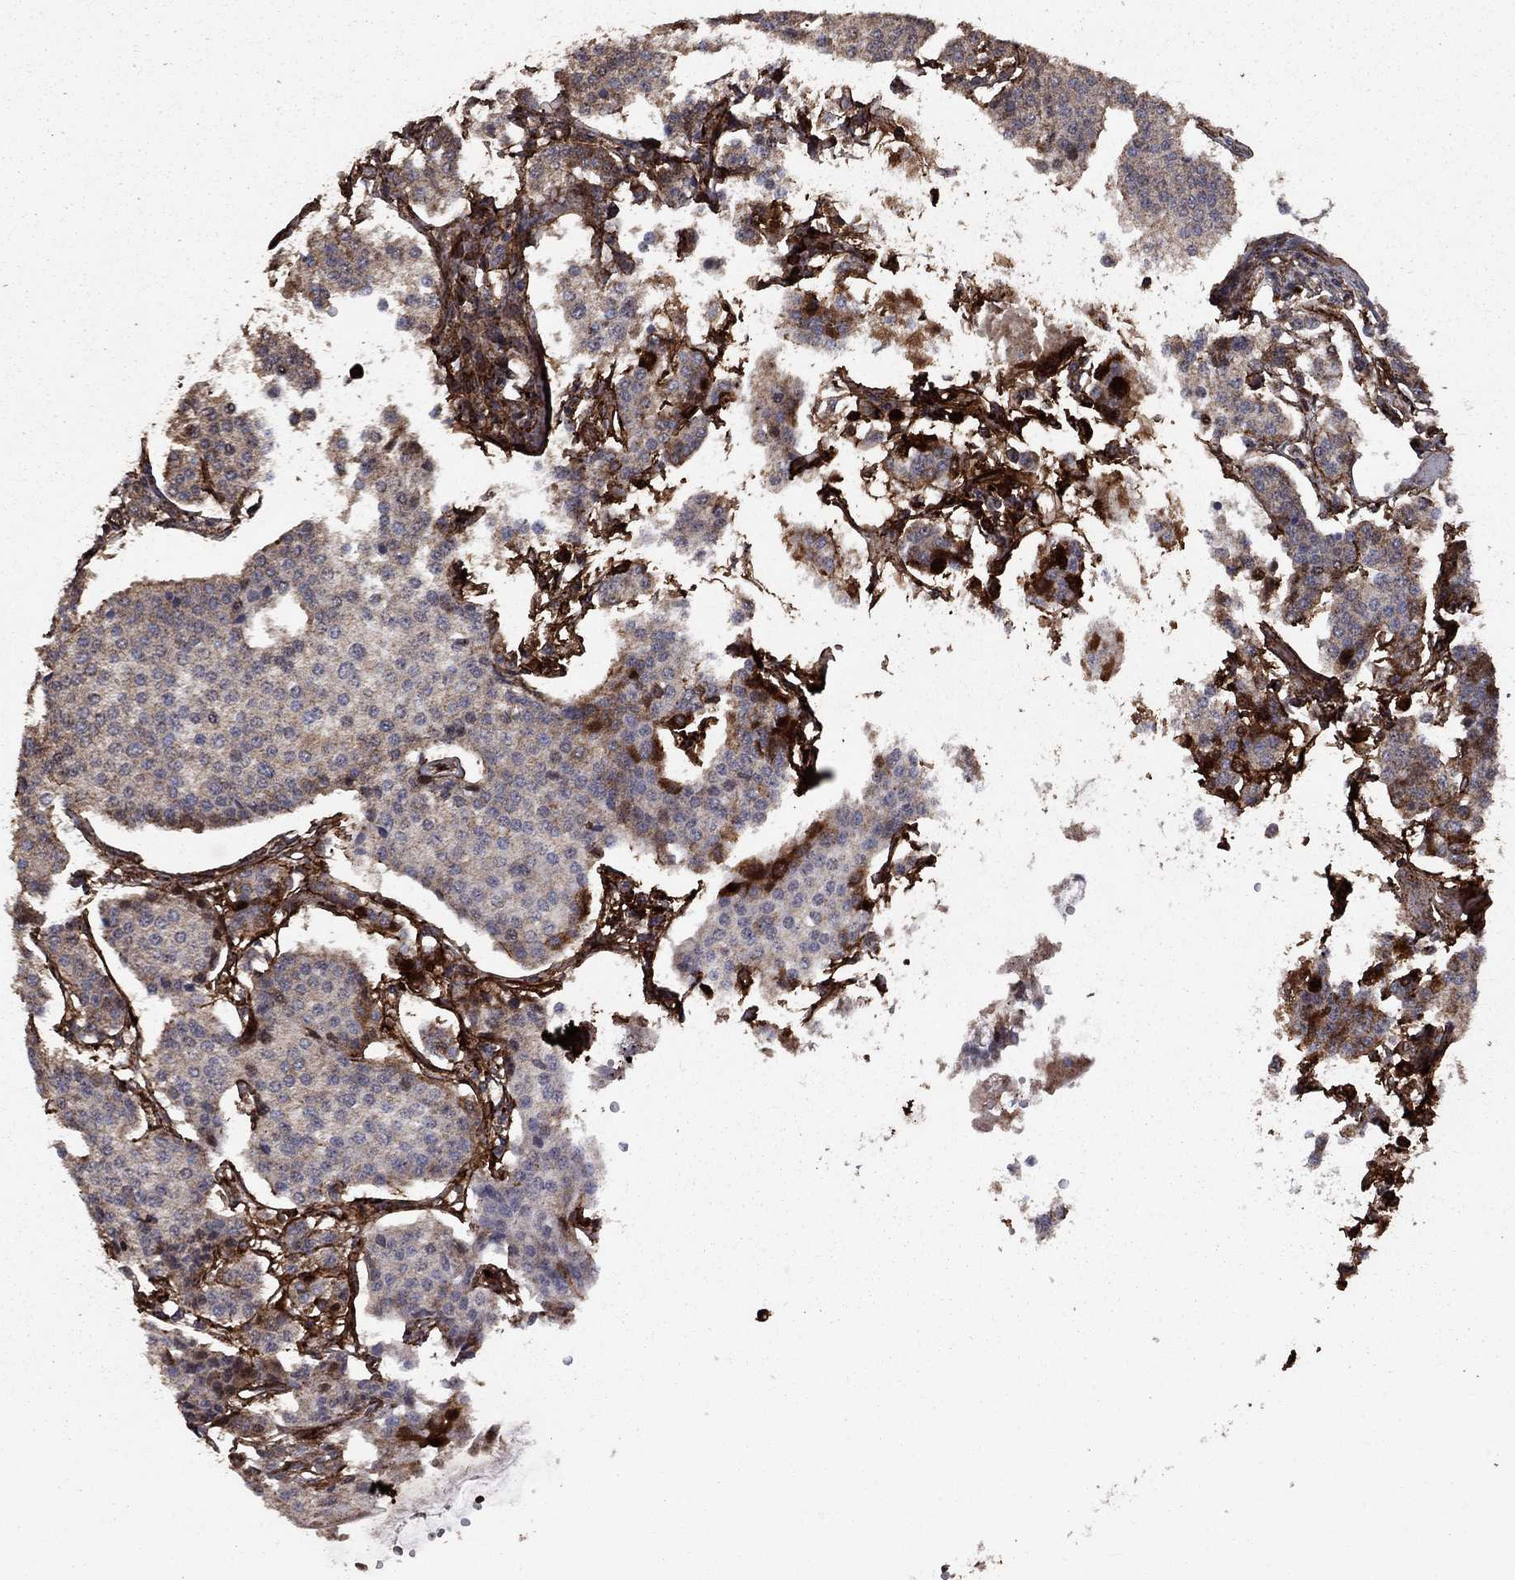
{"staining": {"intensity": "moderate", "quantity": "<25%", "location": "cytoplasmic/membranous"}, "tissue": "carcinoid", "cell_type": "Tumor cells", "image_type": "cancer", "snomed": [{"axis": "morphology", "description": "Carcinoid, malignant, NOS"}, {"axis": "topography", "description": "Small intestine"}], "caption": "Brown immunohistochemical staining in carcinoid demonstrates moderate cytoplasmic/membranous expression in approximately <25% of tumor cells.", "gene": "COL18A1", "patient": {"sex": "female", "age": 65}}